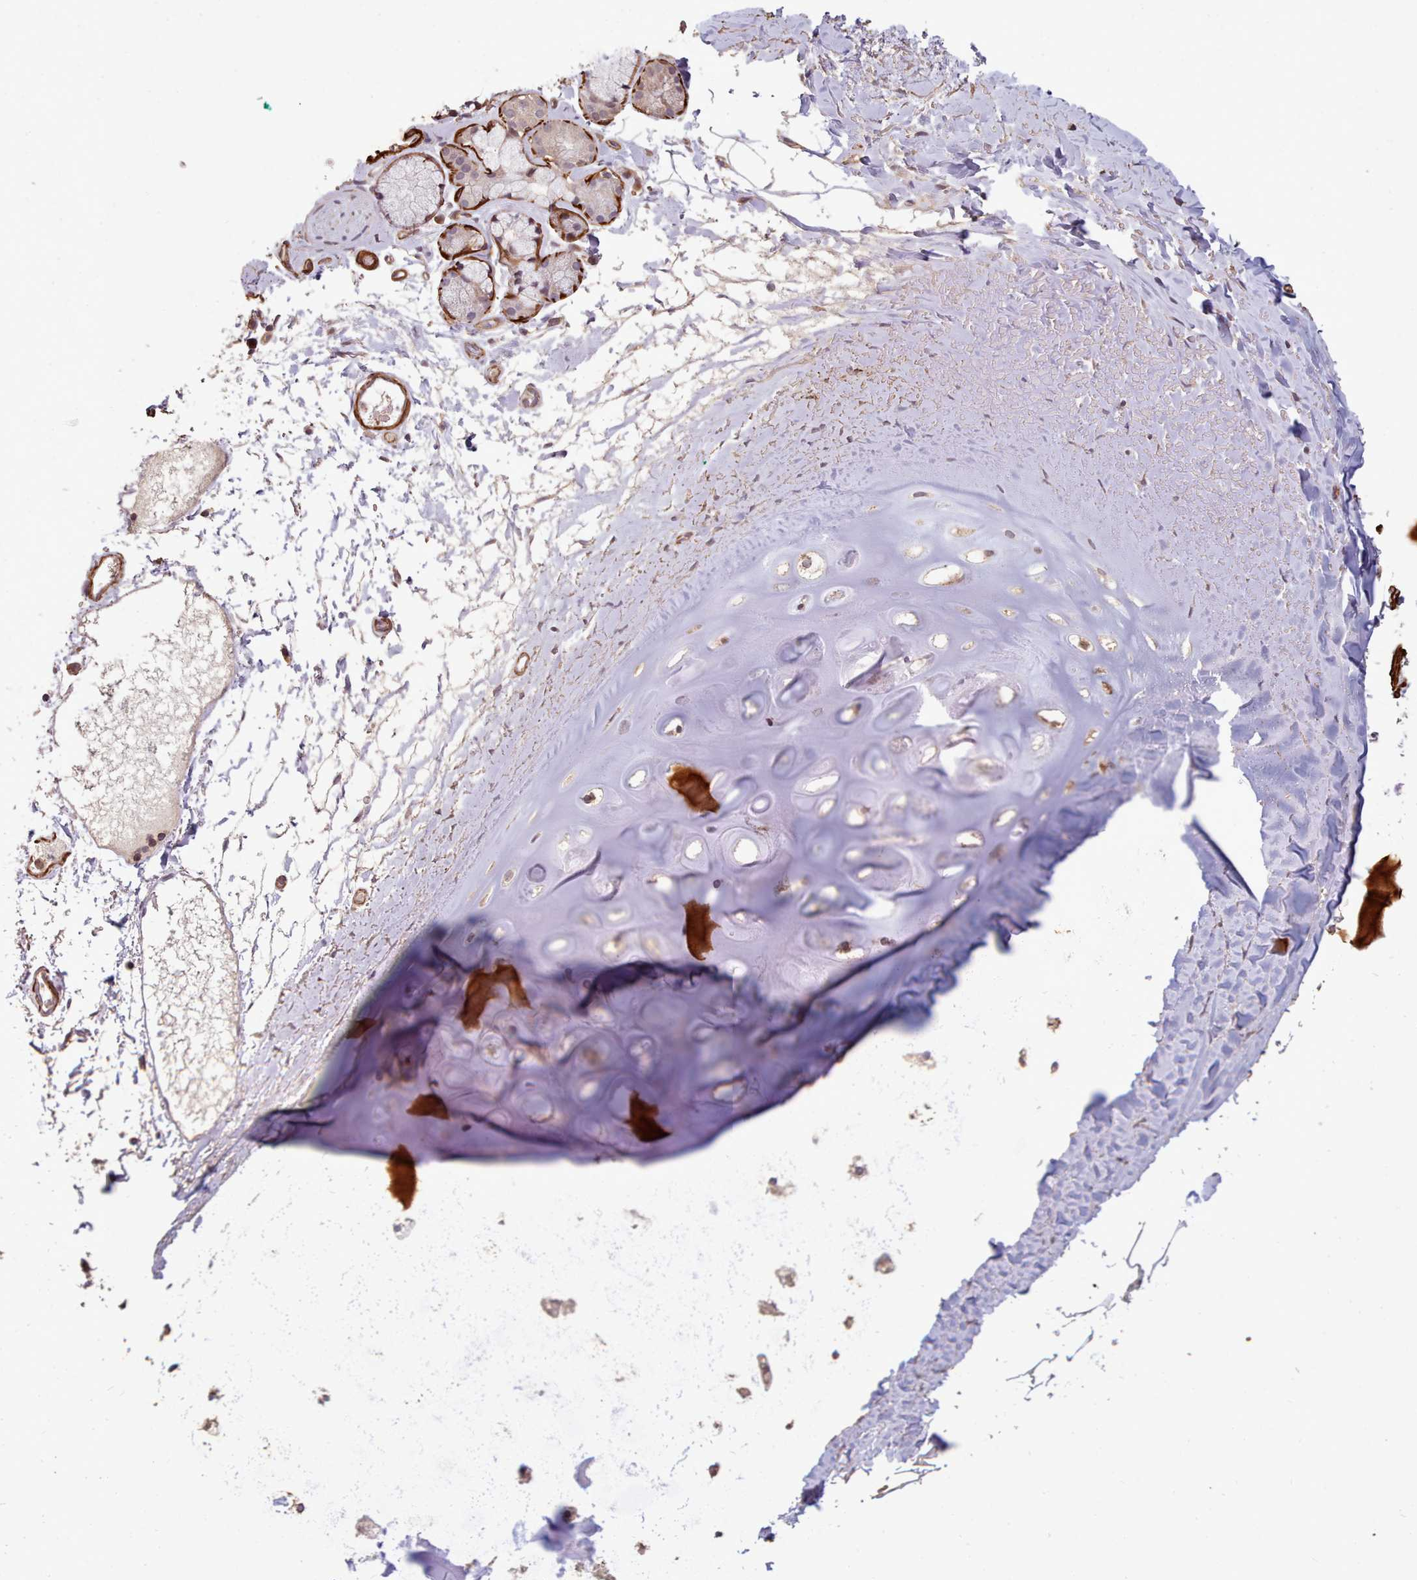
{"staining": {"intensity": "negative", "quantity": "none", "location": "none"}, "tissue": "adipose tissue", "cell_type": "Adipocytes", "image_type": "normal", "snomed": [{"axis": "morphology", "description": "Normal tissue, NOS"}, {"axis": "topography", "description": "Cartilage tissue"}, {"axis": "topography", "description": "Bronchus"}], "caption": "Immunohistochemistry (IHC) histopathology image of unremarkable adipose tissue: human adipose tissue stained with DAB exhibits no significant protein positivity in adipocytes. (DAB (3,3'-diaminobenzidine) immunohistochemistry with hematoxylin counter stain).", "gene": "NLRC4", "patient": {"sex": "female", "age": 72}}